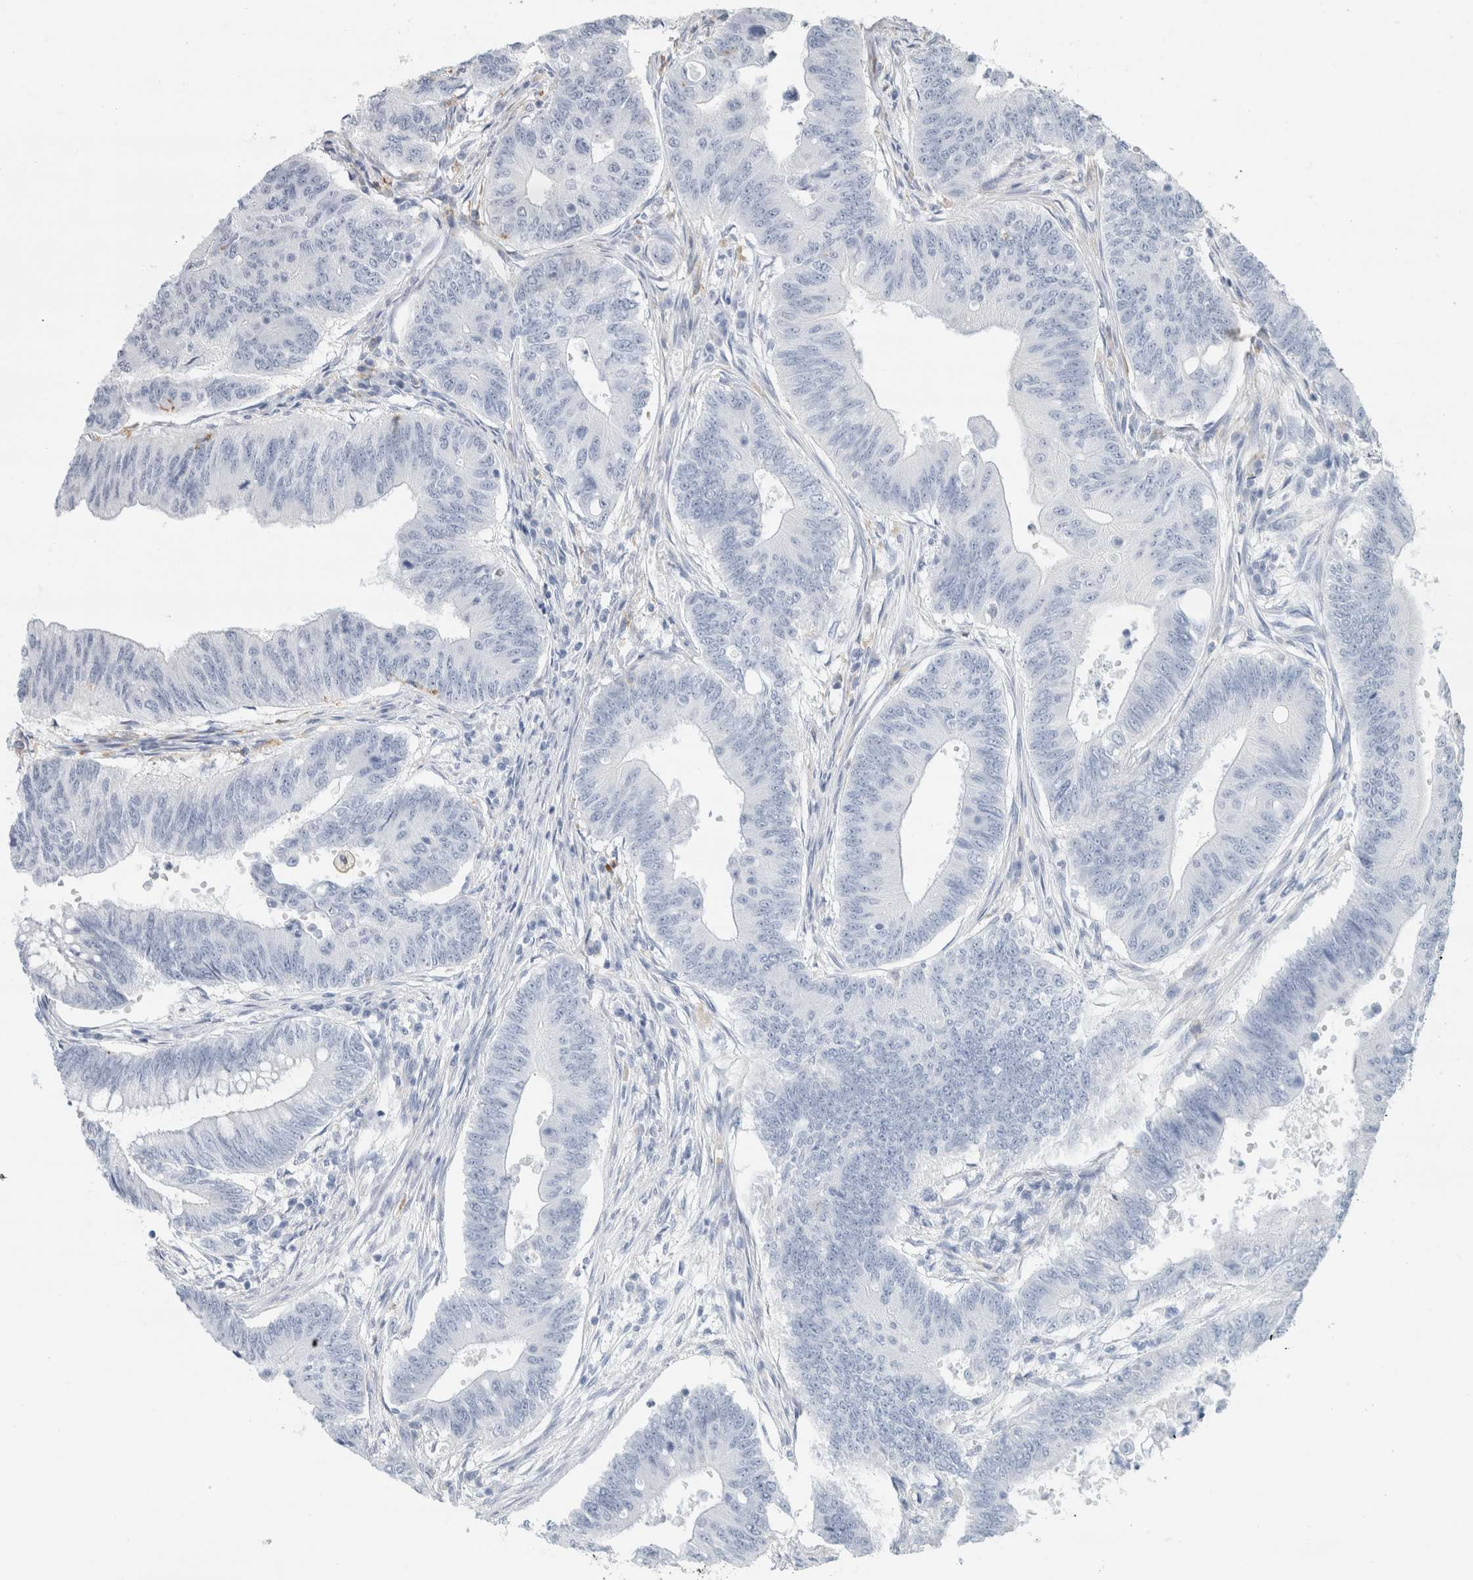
{"staining": {"intensity": "negative", "quantity": "none", "location": "none"}, "tissue": "colorectal cancer", "cell_type": "Tumor cells", "image_type": "cancer", "snomed": [{"axis": "morphology", "description": "Adenoma, NOS"}, {"axis": "morphology", "description": "Adenocarcinoma, NOS"}, {"axis": "topography", "description": "Colon"}], "caption": "Immunohistochemistry (IHC) micrograph of human colorectal adenocarcinoma stained for a protein (brown), which demonstrates no positivity in tumor cells.", "gene": "LY86", "patient": {"sex": "male", "age": 79}}